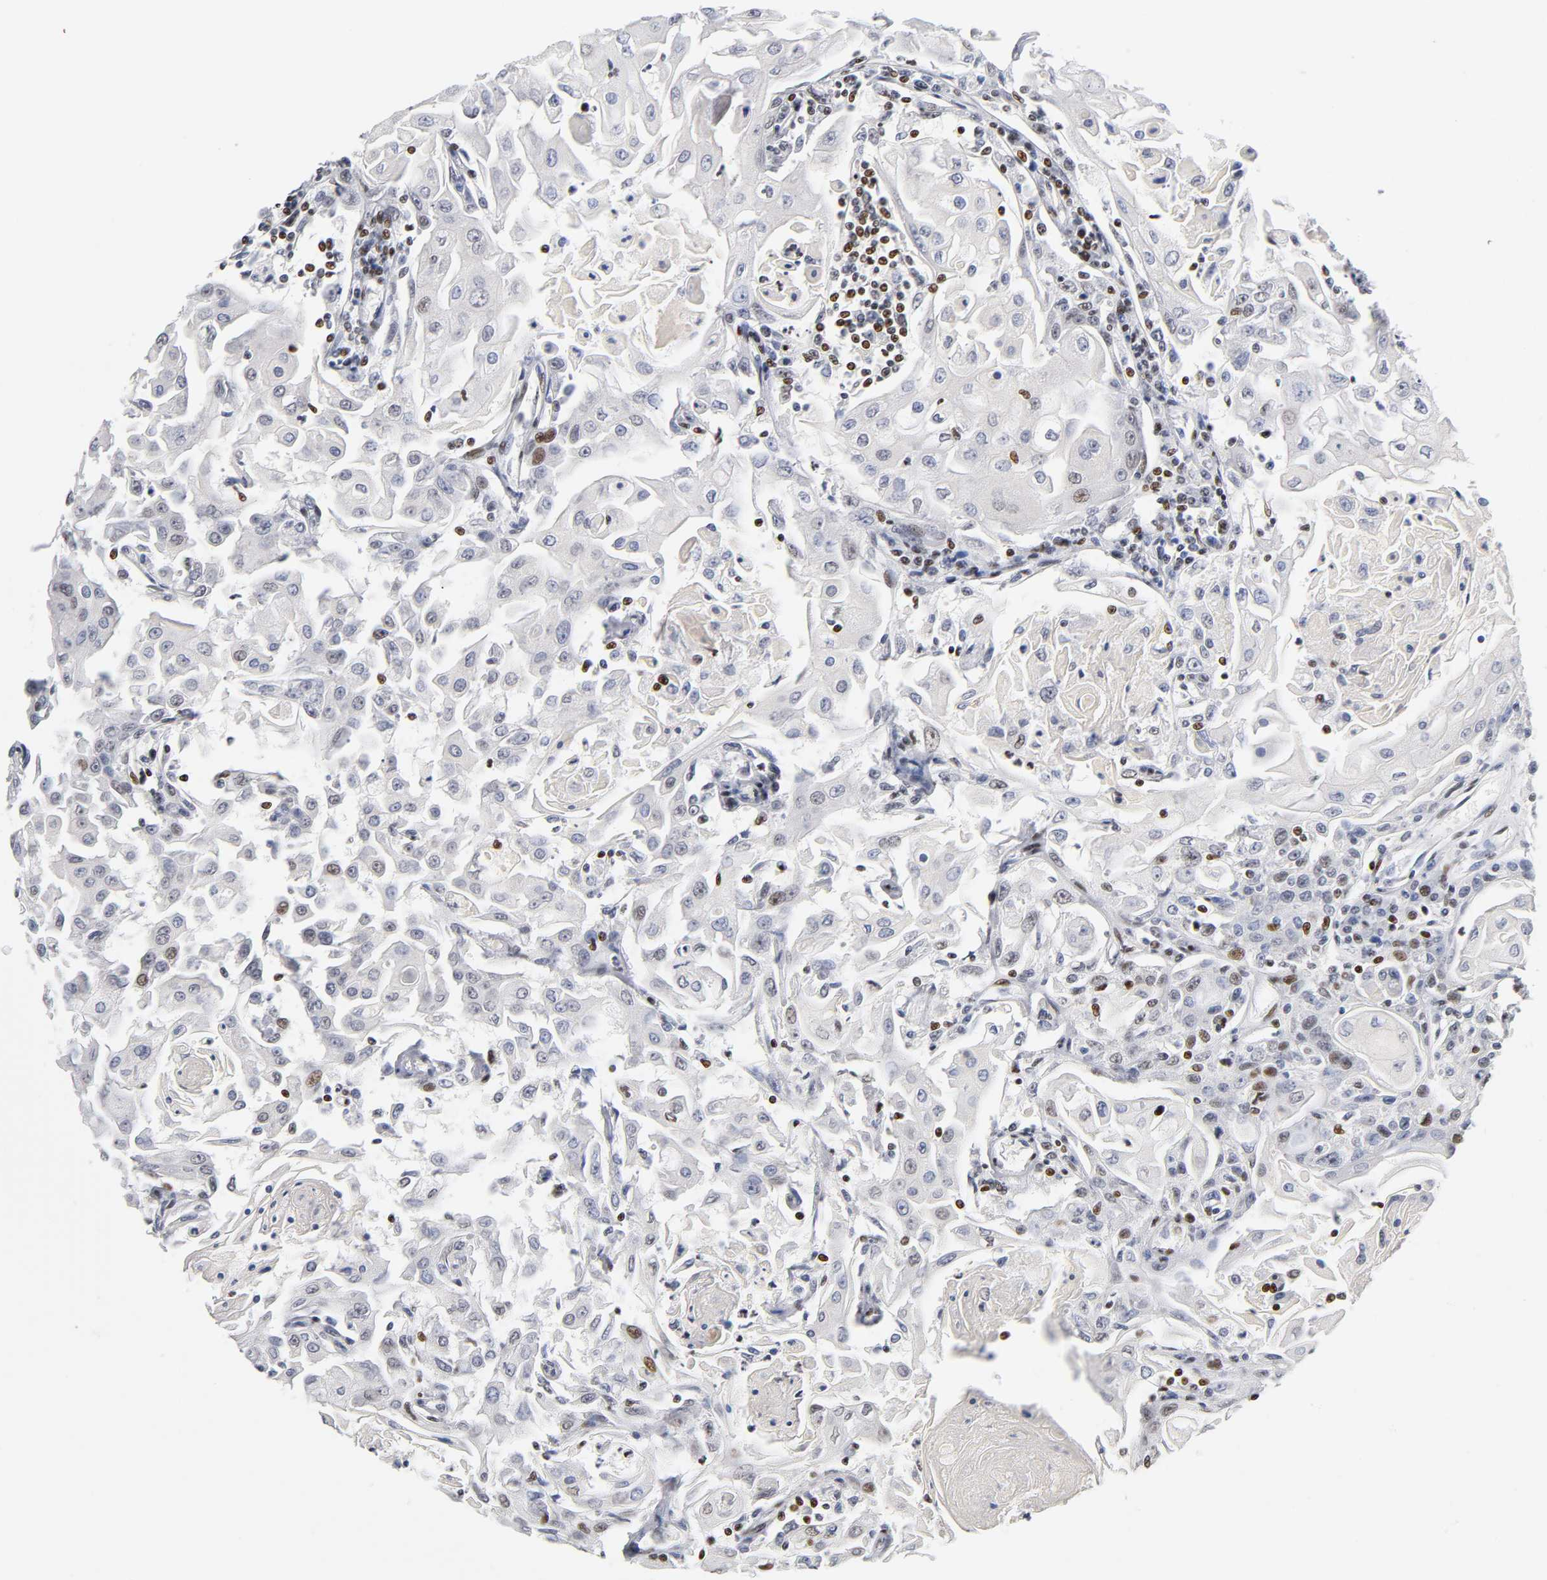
{"staining": {"intensity": "negative", "quantity": "none", "location": "none"}, "tissue": "head and neck cancer", "cell_type": "Tumor cells", "image_type": "cancer", "snomed": [{"axis": "morphology", "description": "Squamous cell carcinoma, NOS"}, {"axis": "topography", "description": "Oral tissue"}, {"axis": "topography", "description": "Head-Neck"}], "caption": "Immunohistochemistry histopathology image of human head and neck cancer (squamous cell carcinoma) stained for a protein (brown), which shows no staining in tumor cells.", "gene": "SP3", "patient": {"sex": "female", "age": 76}}